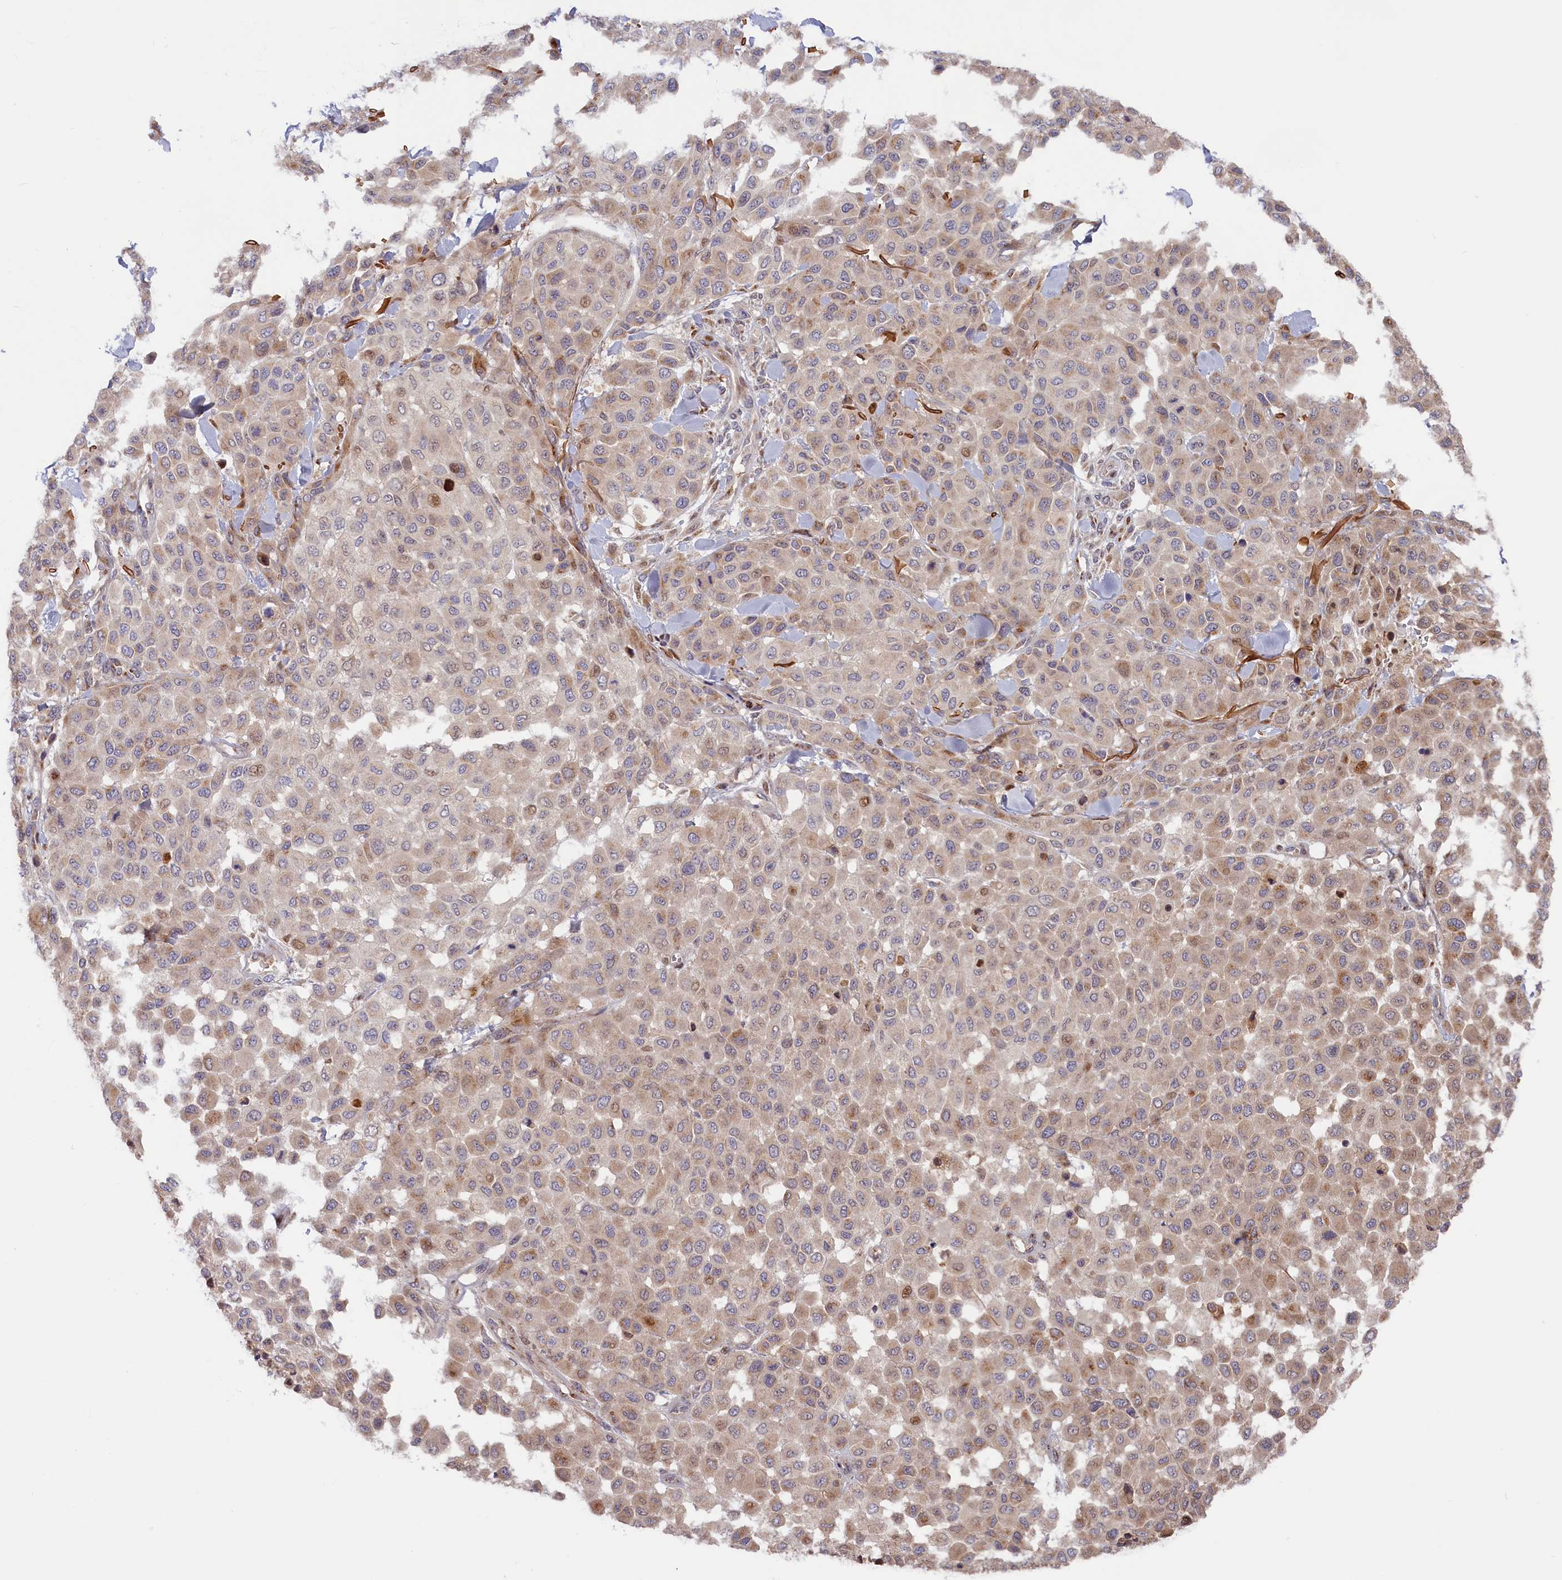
{"staining": {"intensity": "moderate", "quantity": "<25%", "location": "nuclear"}, "tissue": "melanoma", "cell_type": "Tumor cells", "image_type": "cancer", "snomed": [{"axis": "morphology", "description": "Malignant melanoma, Metastatic site"}, {"axis": "topography", "description": "Skin"}], "caption": "Immunohistochemical staining of human melanoma reveals low levels of moderate nuclear protein positivity in approximately <25% of tumor cells. (DAB IHC, brown staining for protein, blue staining for nuclei).", "gene": "CHST12", "patient": {"sex": "female", "age": 81}}